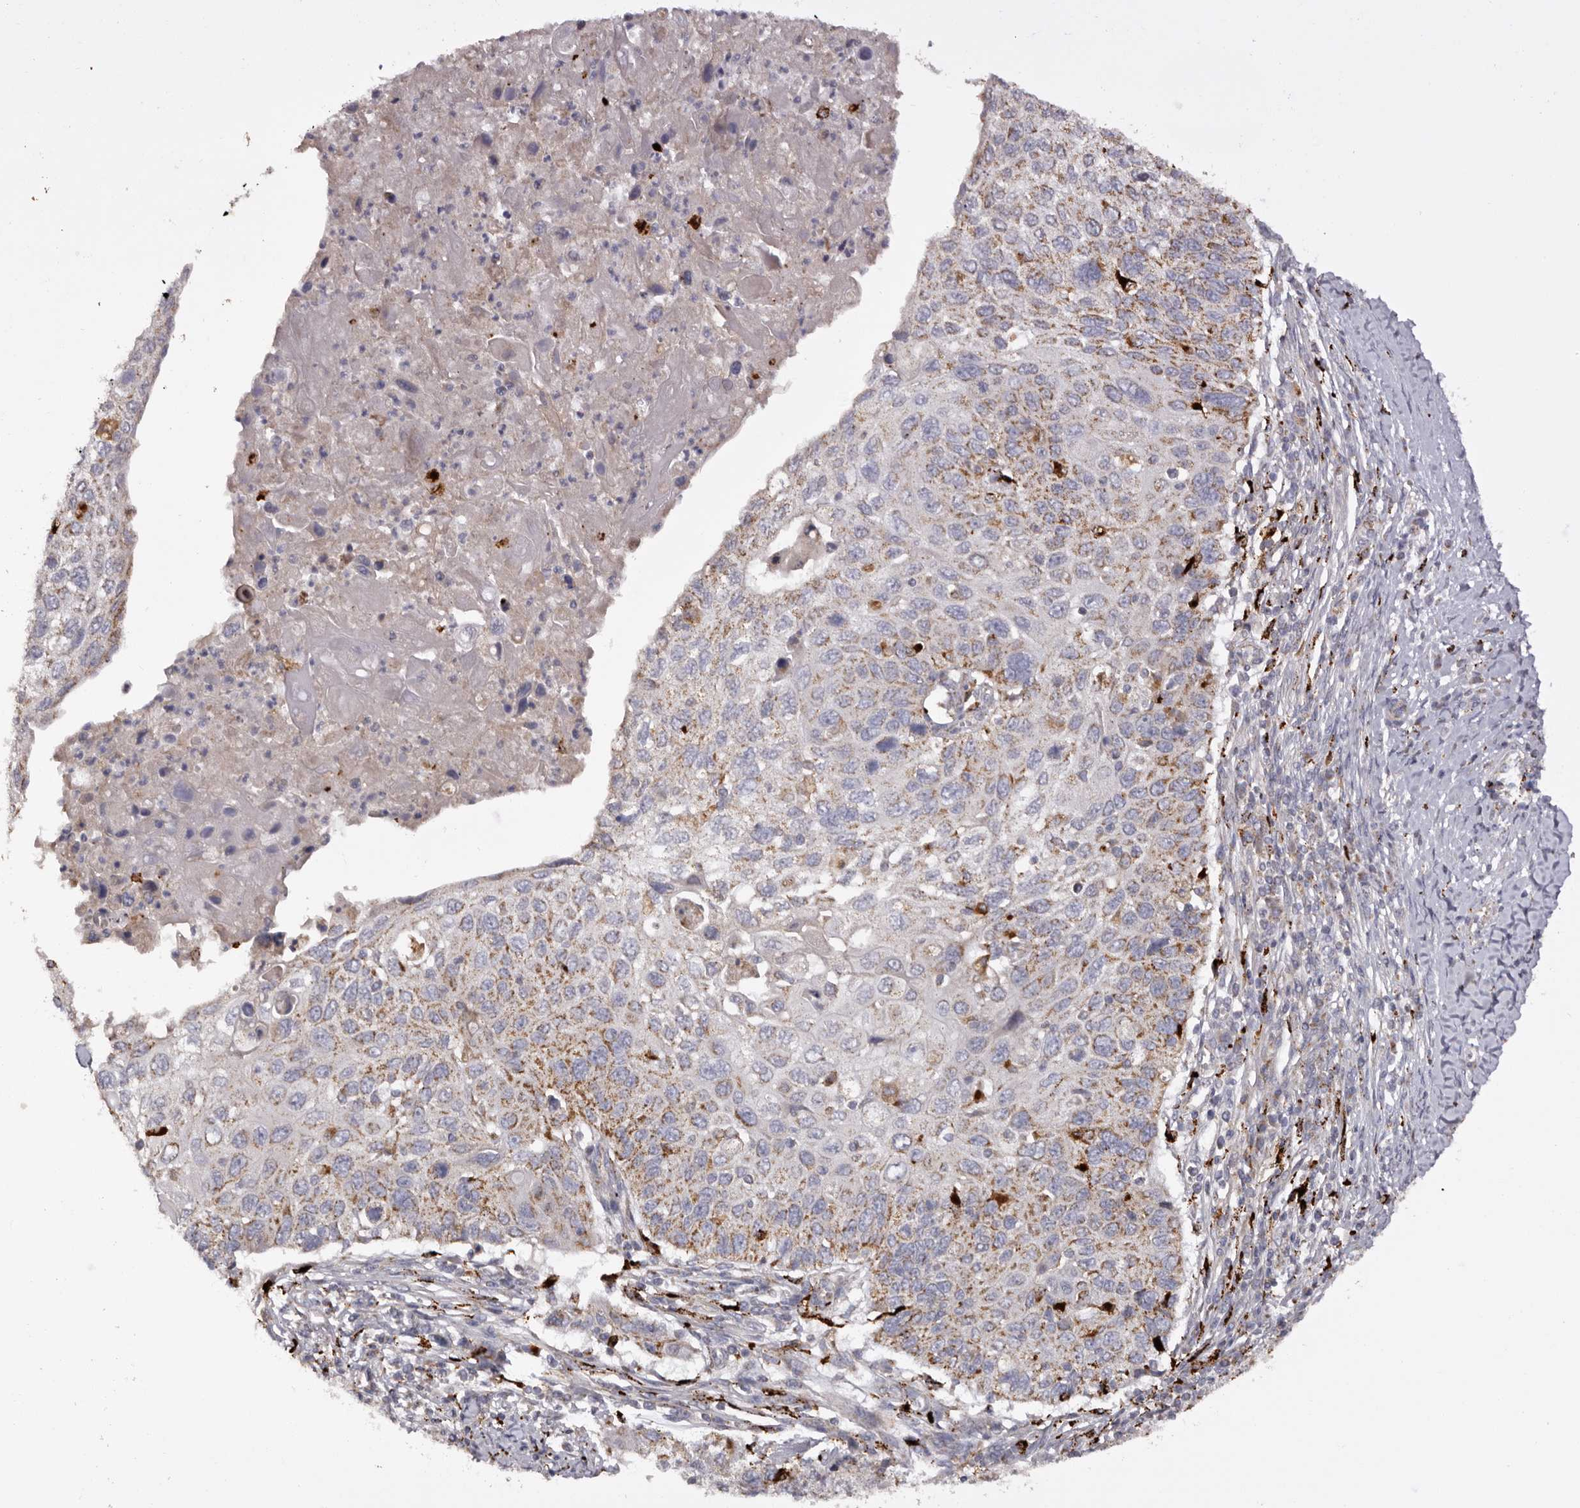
{"staining": {"intensity": "moderate", "quantity": ">75%", "location": "cytoplasmic/membranous"}, "tissue": "cervical cancer", "cell_type": "Tumor cells", "image_type": "cancer", "snomed": [{"axis": "morphology", "description": "Squamous cell carcinoma, NOS"}, {"axis": "topography", "description": "Cervix"}], "caption": "Cervical cancer (squamous cell carcinoma) stained with a brown dye exhibits moderate cytoplasmic/membranous positive positivity in approximately >75% of tumor cells.", "gene": "MECR", "patient": {"sex": "female", "age": 70}}